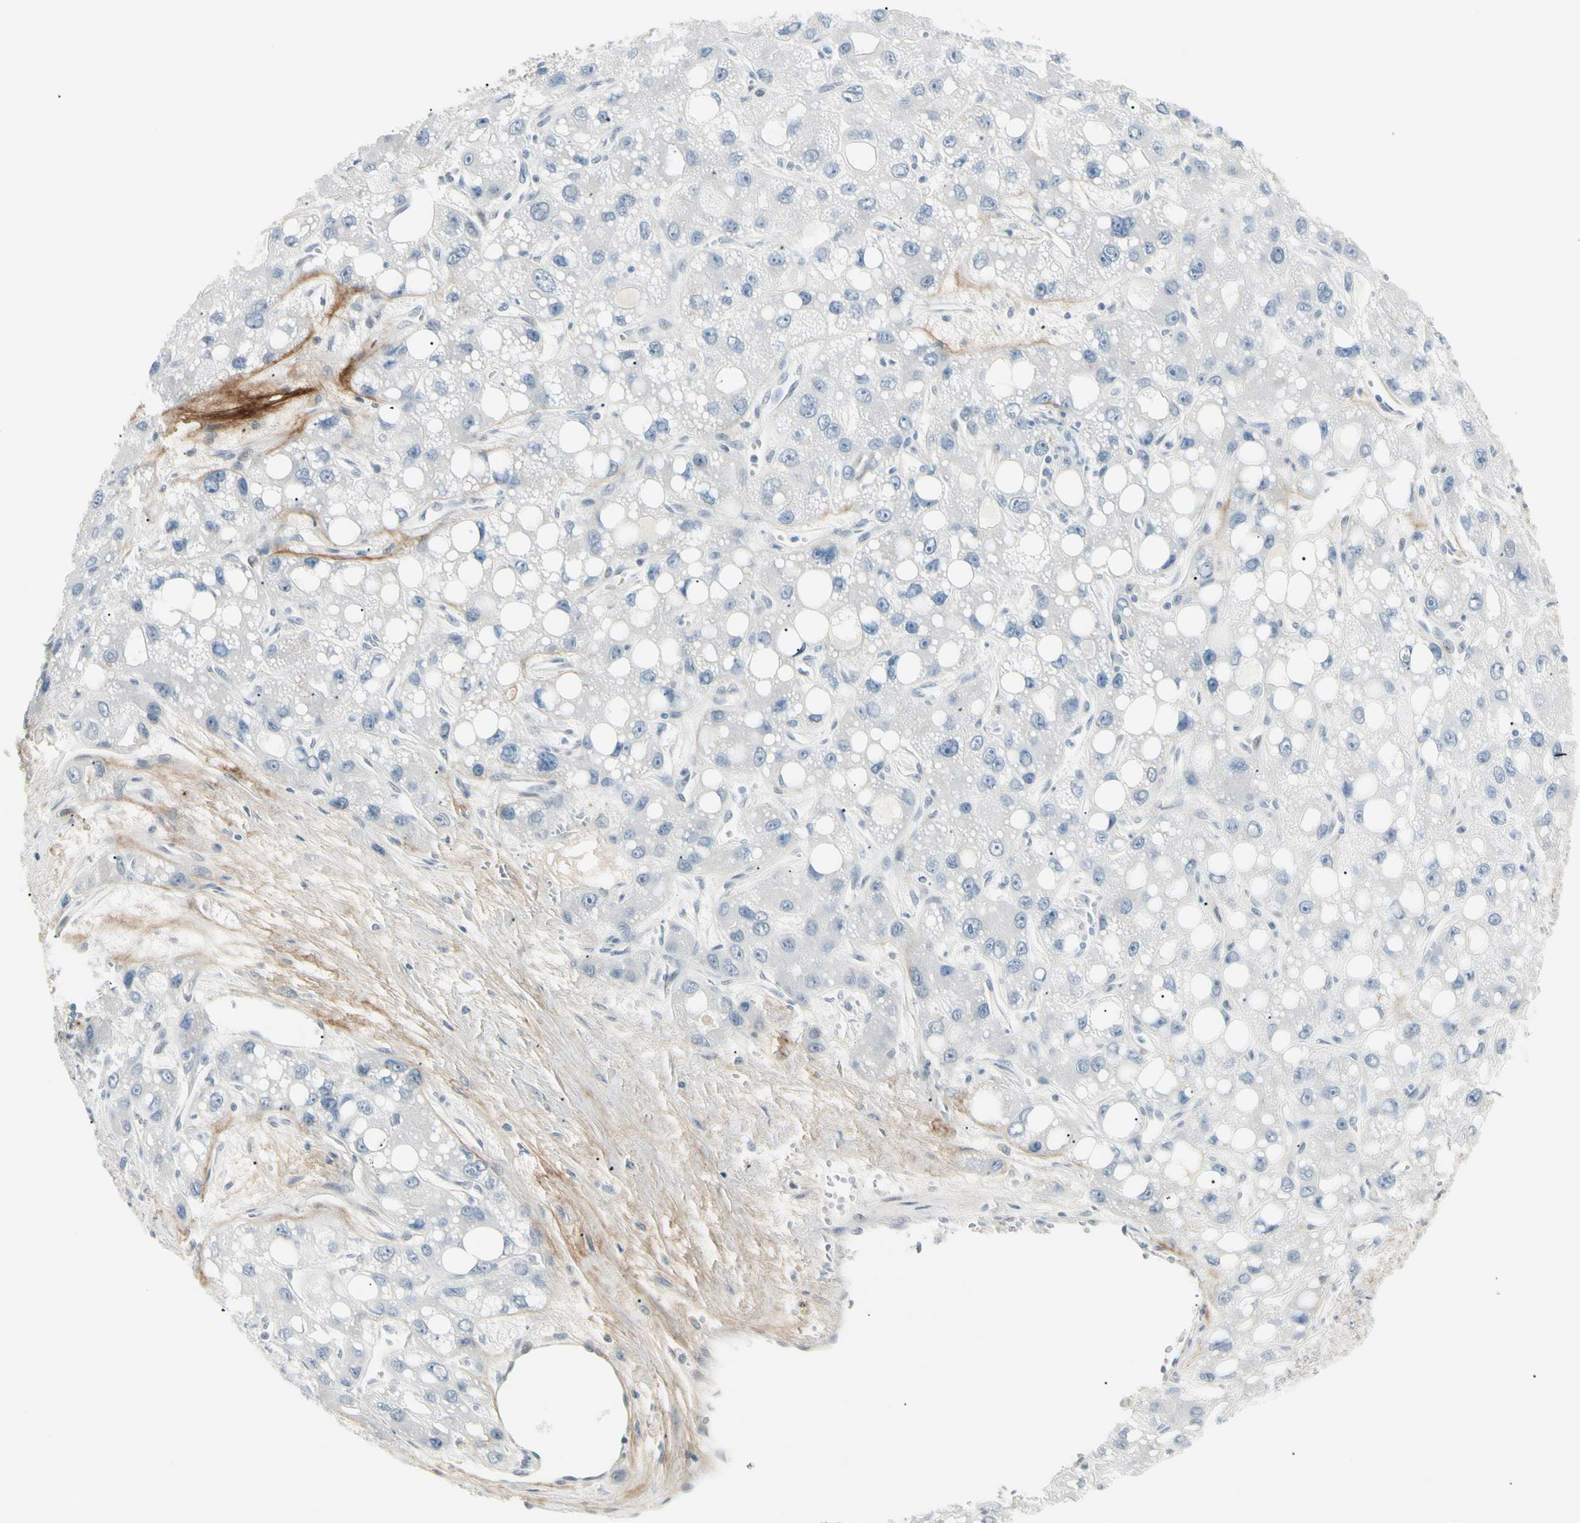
{"staining": {"intensity": "negative", "quantity": "none", "location": "none"}, "tissue": "liver cancer", "cell_type": "Tumor cells", "image_type": "cancer", "snomed": [{"axis": "morphology", "description": "Carcinoma, Hepatocellular, NOS"}, {"axis": "topography", "description": "Liver"}], "caption": "Tumor cells are negative for protein expression in human liver cancer (hepatocellular carcinoma).", "gene": "ASPN", "patient": {"sex": "male", "age": 55}}